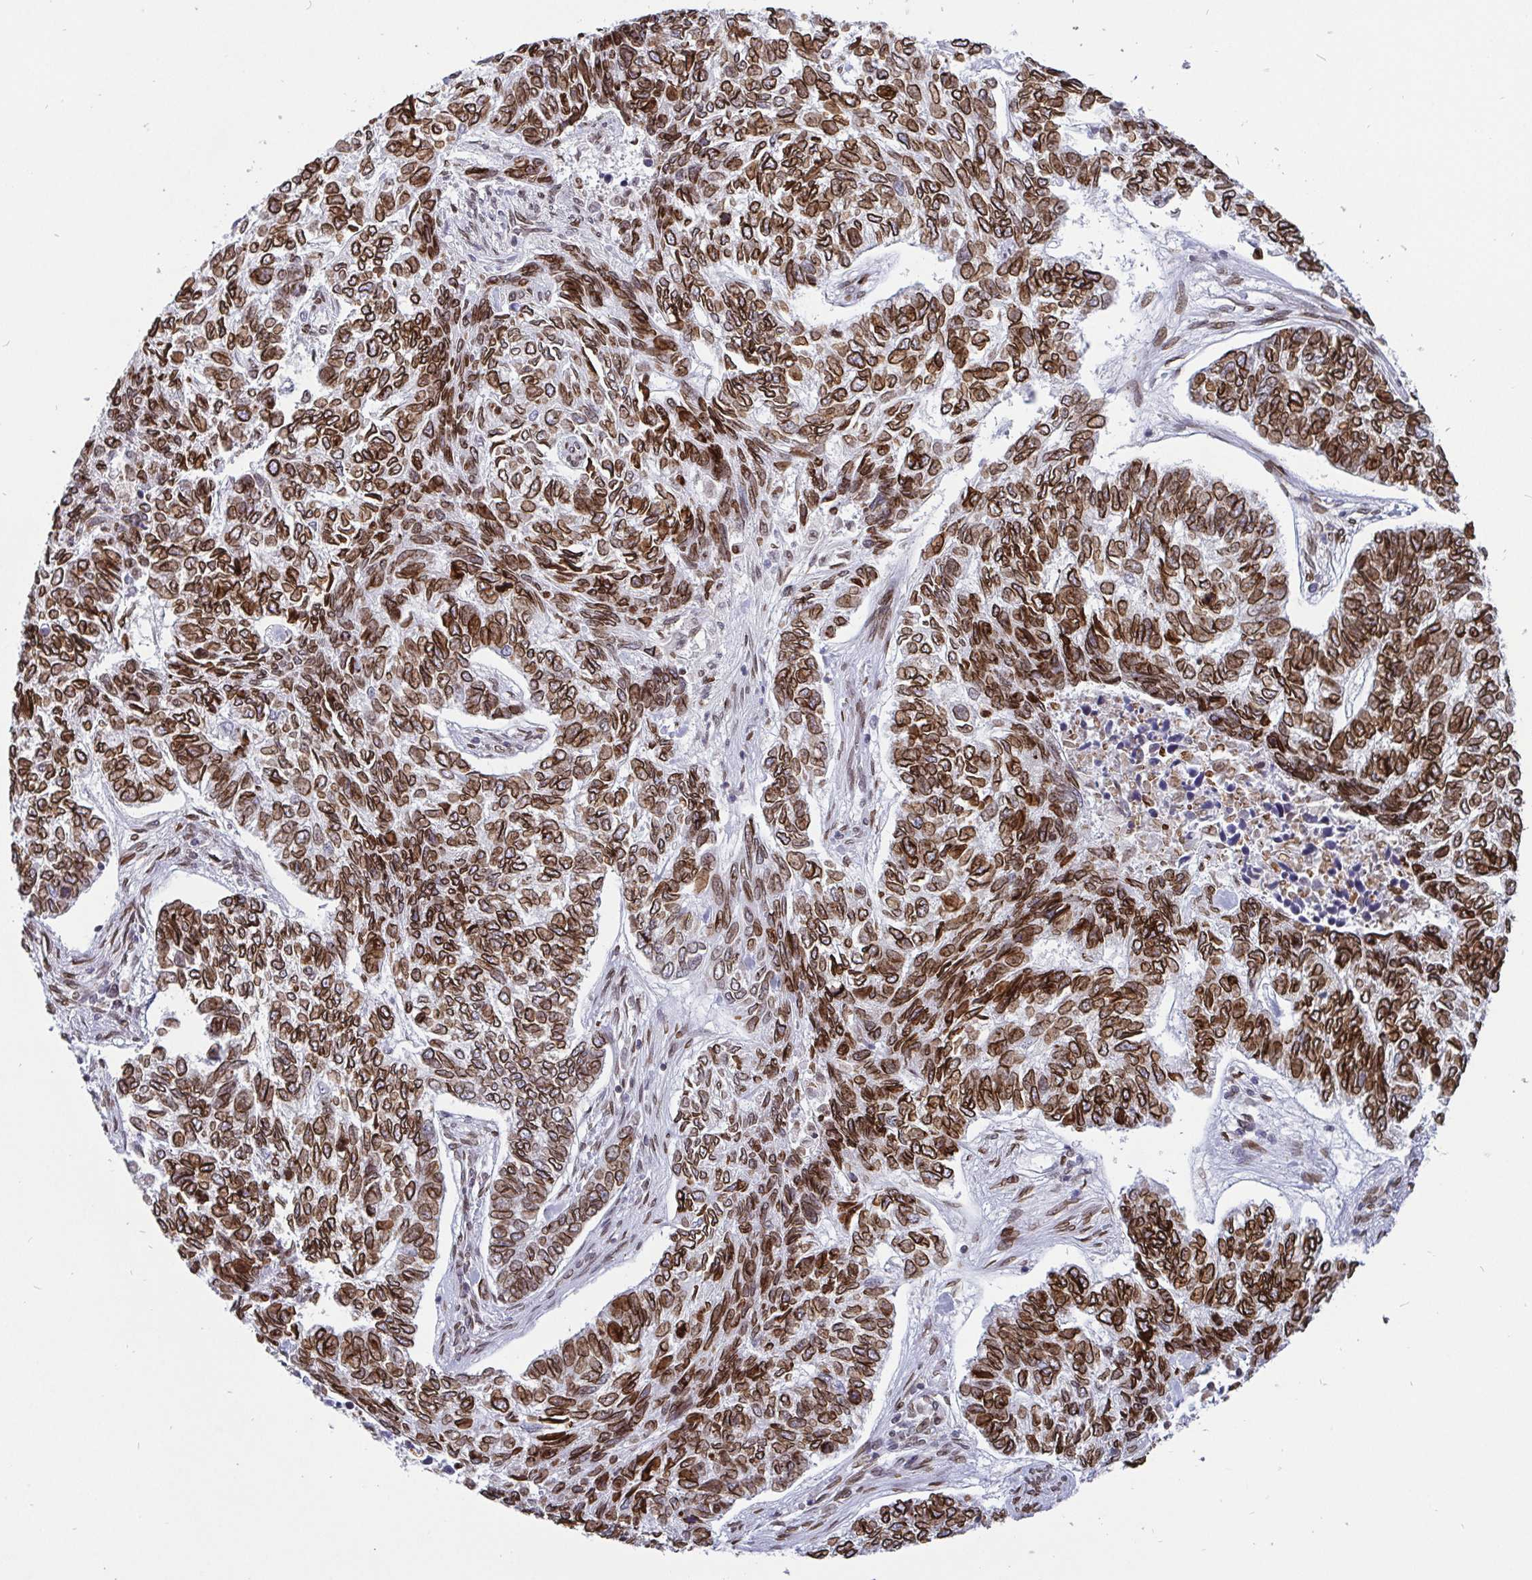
{"staining": {"intensity": "strong", "quantity": ">75%", "location": "cytoplasmic/membranous,nuclear"}, "tissue": "skin cancer", "cell_type": "Tumor cells", "image_type": "cancer", "snomed": [{"axis": "morphology", "description": "Basal cell carcinoma"}, {"axis": "topography", "description": "Skin"}], "caption": "Protein staining reveals strong cytoplasmic/membranous and nuclear expression in approximately >75% of tumor cells in skin cancer.", "gene": "EMD", "patient": {"sex": "female", "age": 65}}